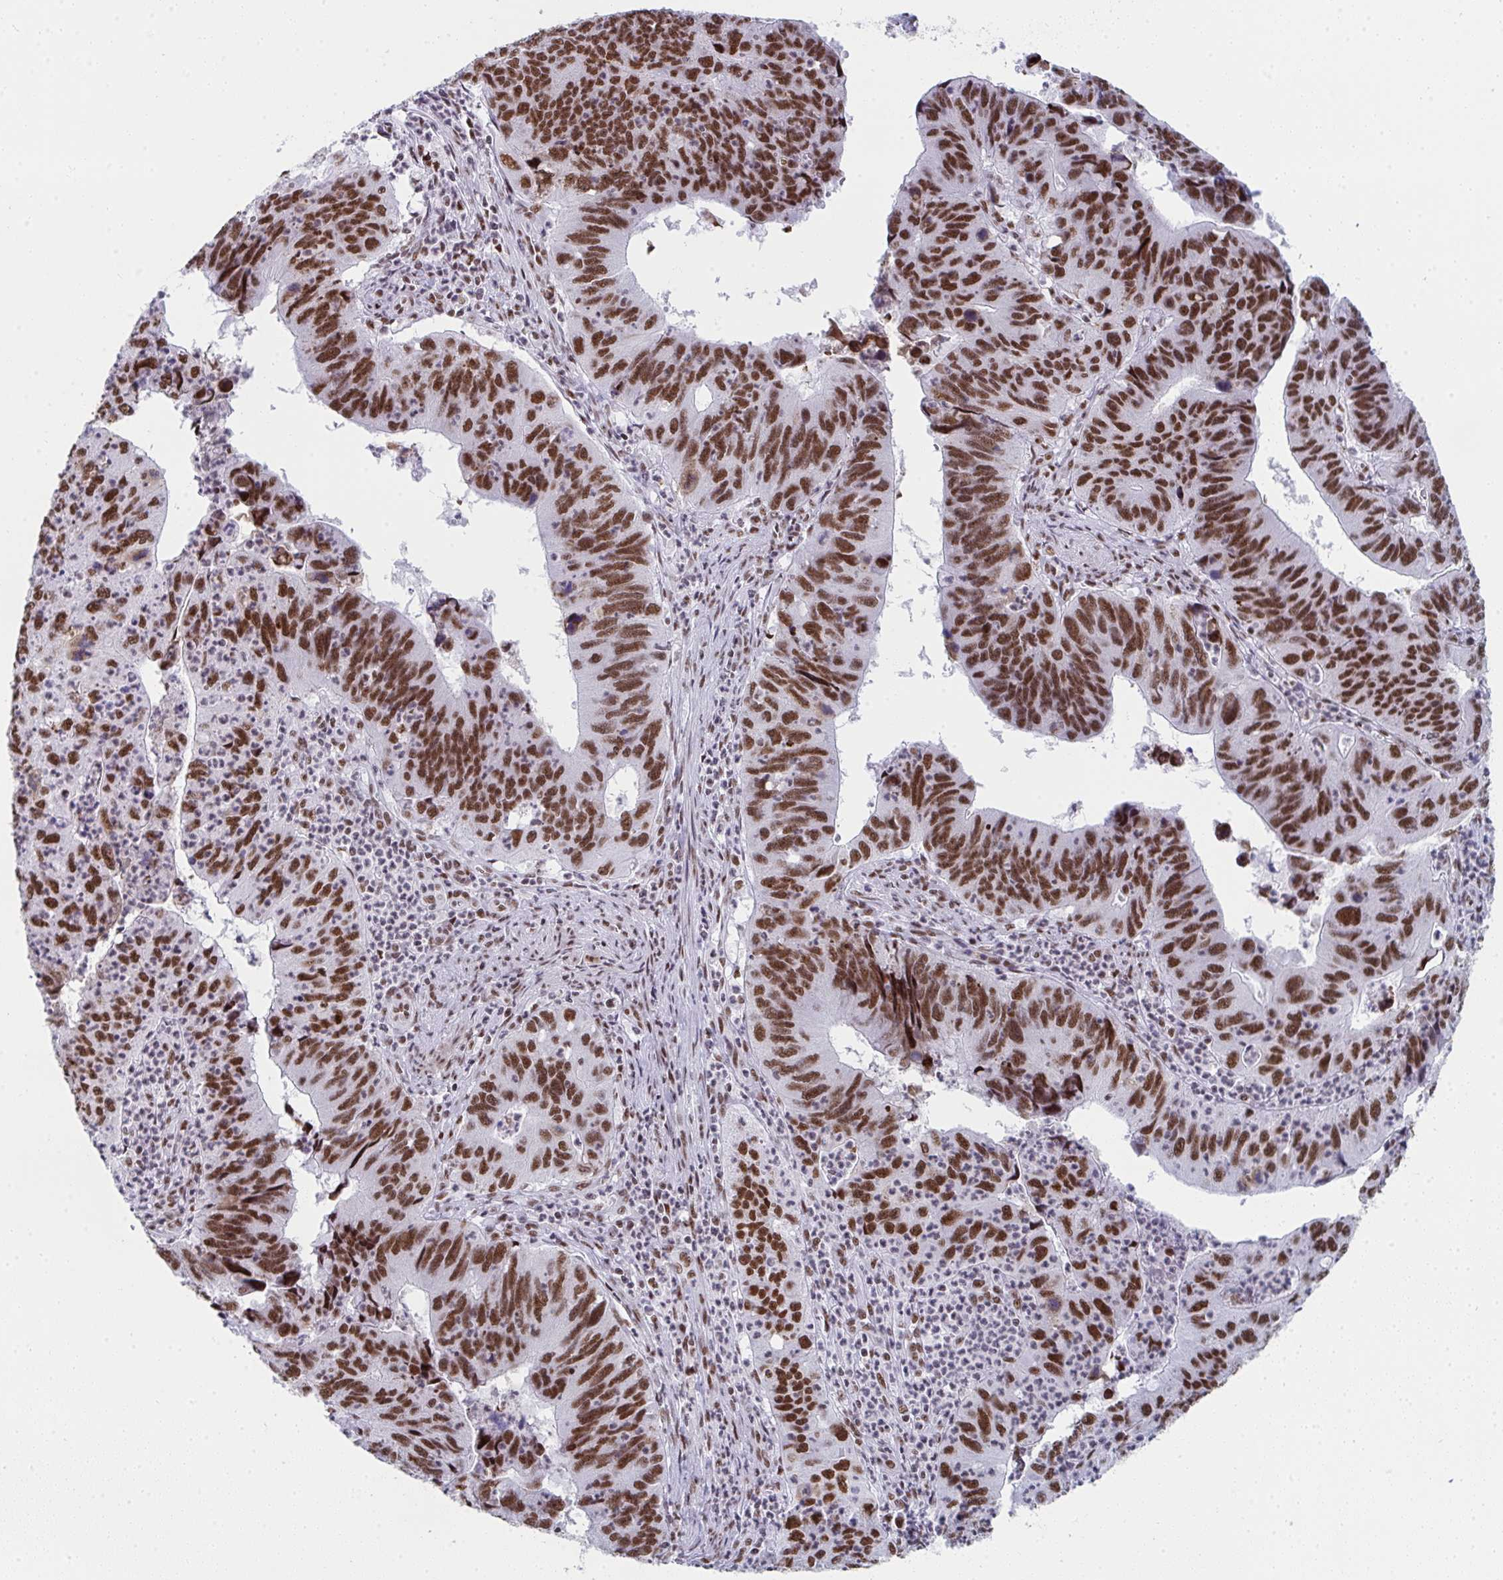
{"staining": {"intensity": "strong", "quantity": ">75%", "location": "nuclear"}, "tissue": "stomach cancer", "cell_type": "Tumor cells", "image_type": "cancer", "snomed": [{"axis": "morphology", "description": "Adenocarcinoma, NOS"}, {"axis": "topography", "description": "Stomach"}], "caption": "High-magnification brightfield microscopy of stomach adenocarcinoma stained with DAB (3,3'-diaminobenzidine) (brown) and counterstained with hematoxylin (blue). tumor cells exhibit strong nuclear expression is identified in approximately>75% of cells.", "gene": "SNRNP70", "patient": {"sex": "male", "age": 59}}